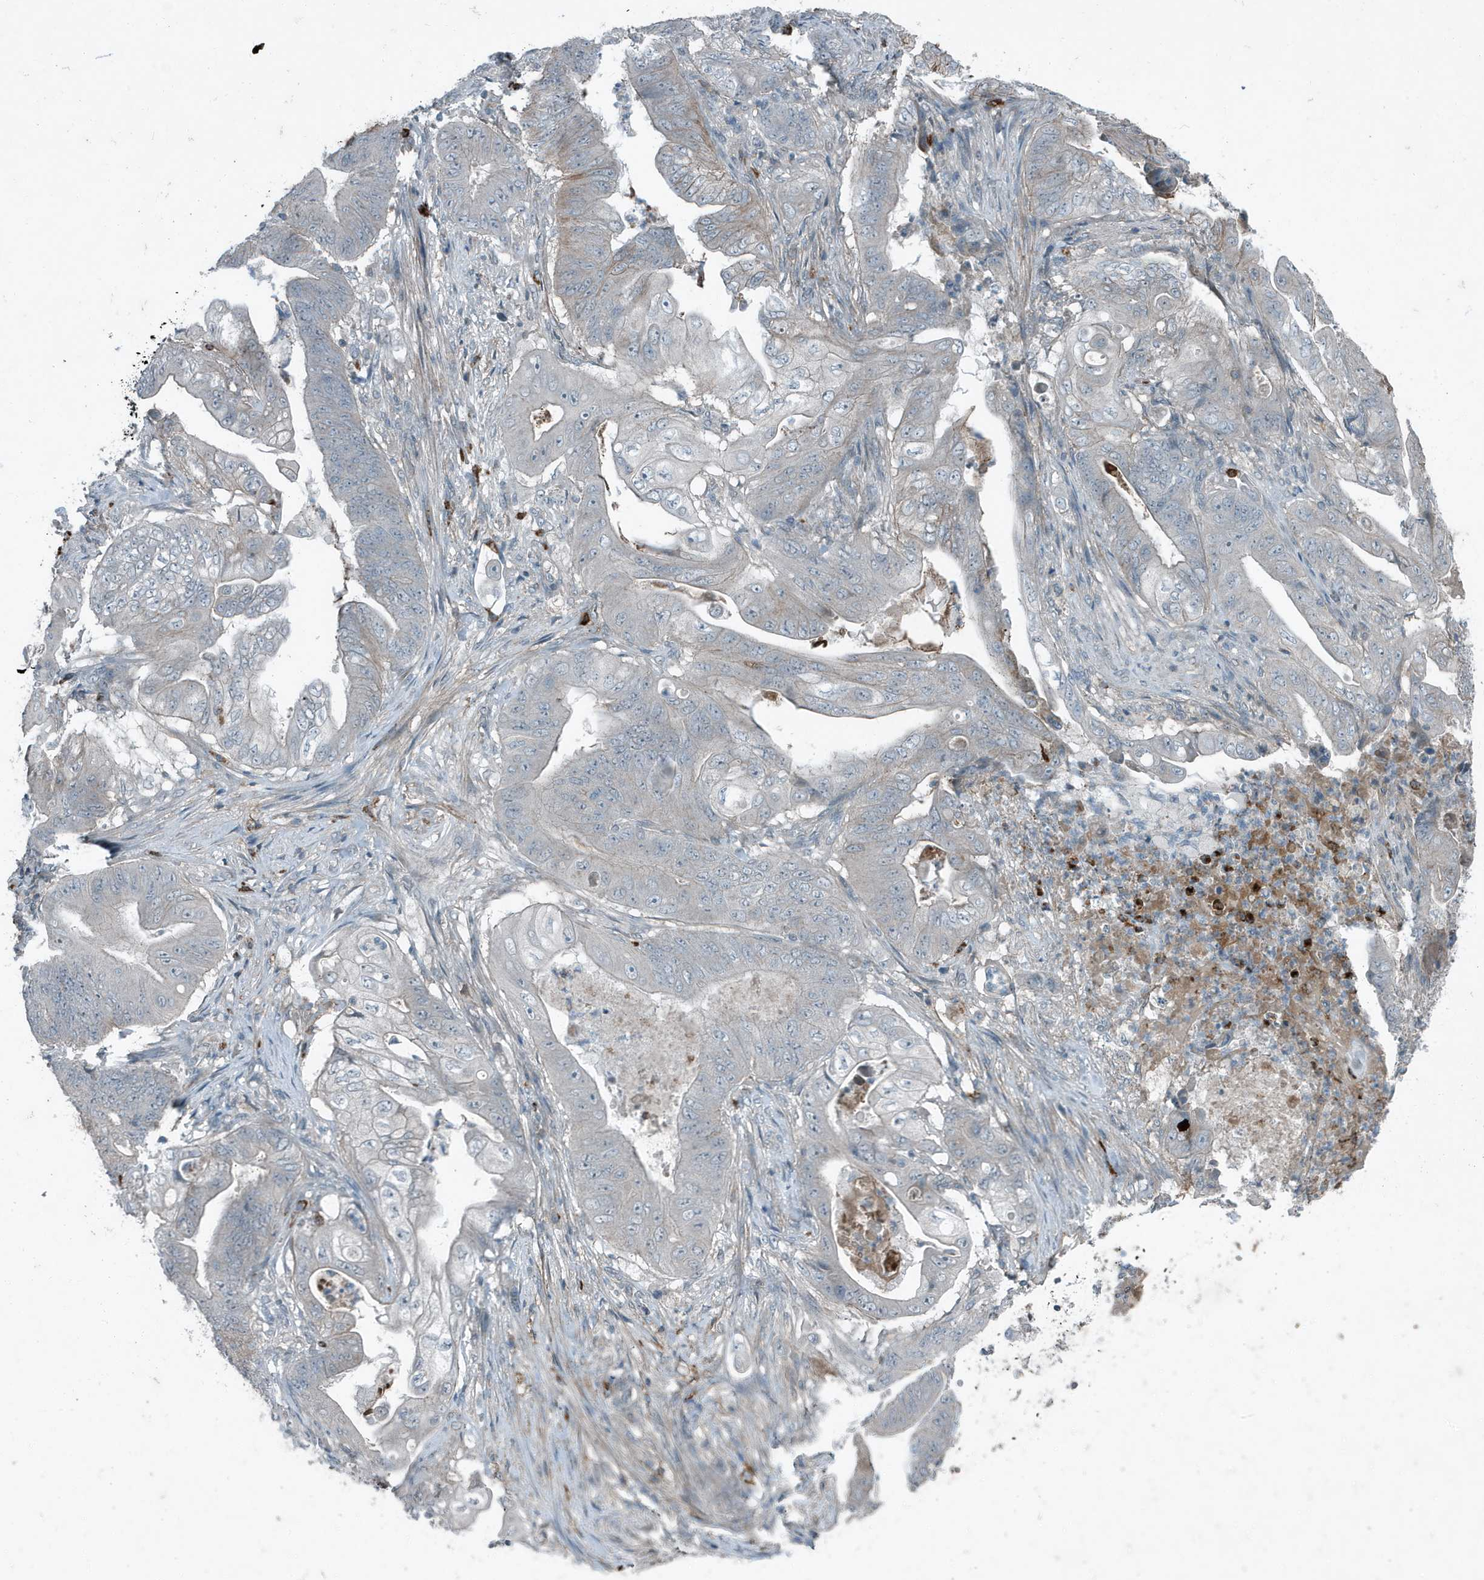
{"staining": {"intensity": "weak", "quantity": "<25%", "location": "cytoplasmic/membranous"}, "tissue": "stomach cancer", "cell_type": "Tumor cells", "image_type": "cancer", "snomed": [{"axis": "morphology", "description": "Adenocarcinoma, NOS"}, {"axis": "topography", "description": "Stomach"}], "caption": "A histopathology image of human stomach adenocarcinoma is negative for staining in tumor cells.", "gene": "DAPP1", "patient": {"sex": "female", "age": 73}}